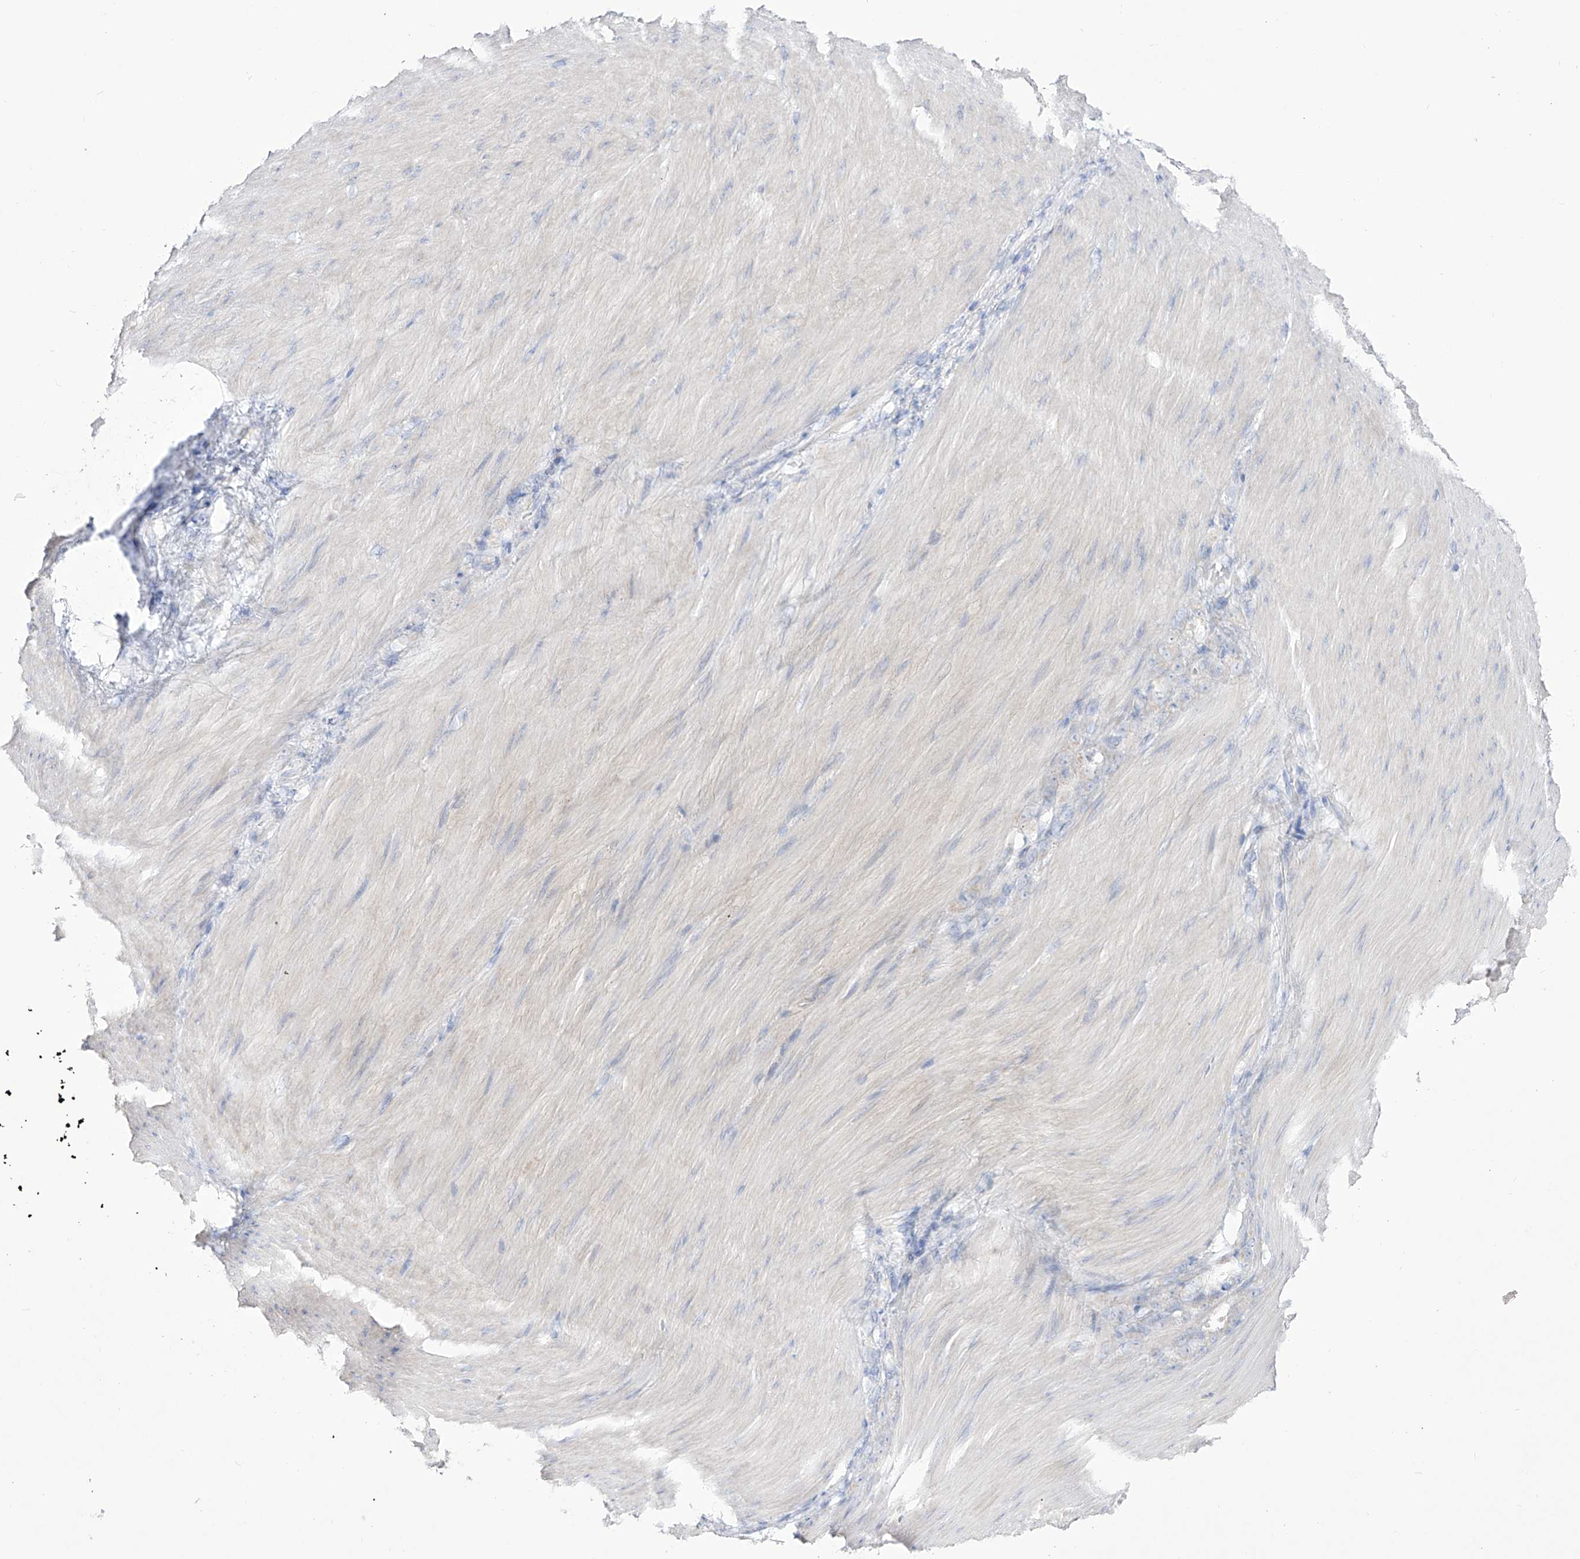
{"staining": {"intensity": "negative", "quantity": "none", "location": "none"}, "tissue": "stomach cancer", "cell_type": "Tumor cells", "image_type": "cancer", "snomed": [{"axis": "morphology", "description": "Normal tissue, NOS"}, {"axis": "morphology", "description": "Adenocarcinoma, NOS"}, {"axis": "topography", "description": "Stomach"}], "caption": "This is an immunohistochemistry micrograph of adenocarcinoma (stomach). There is no expression in tumor cells.", "gene": "RCHY1", "patient": {"sex": "male", "age": 82}}